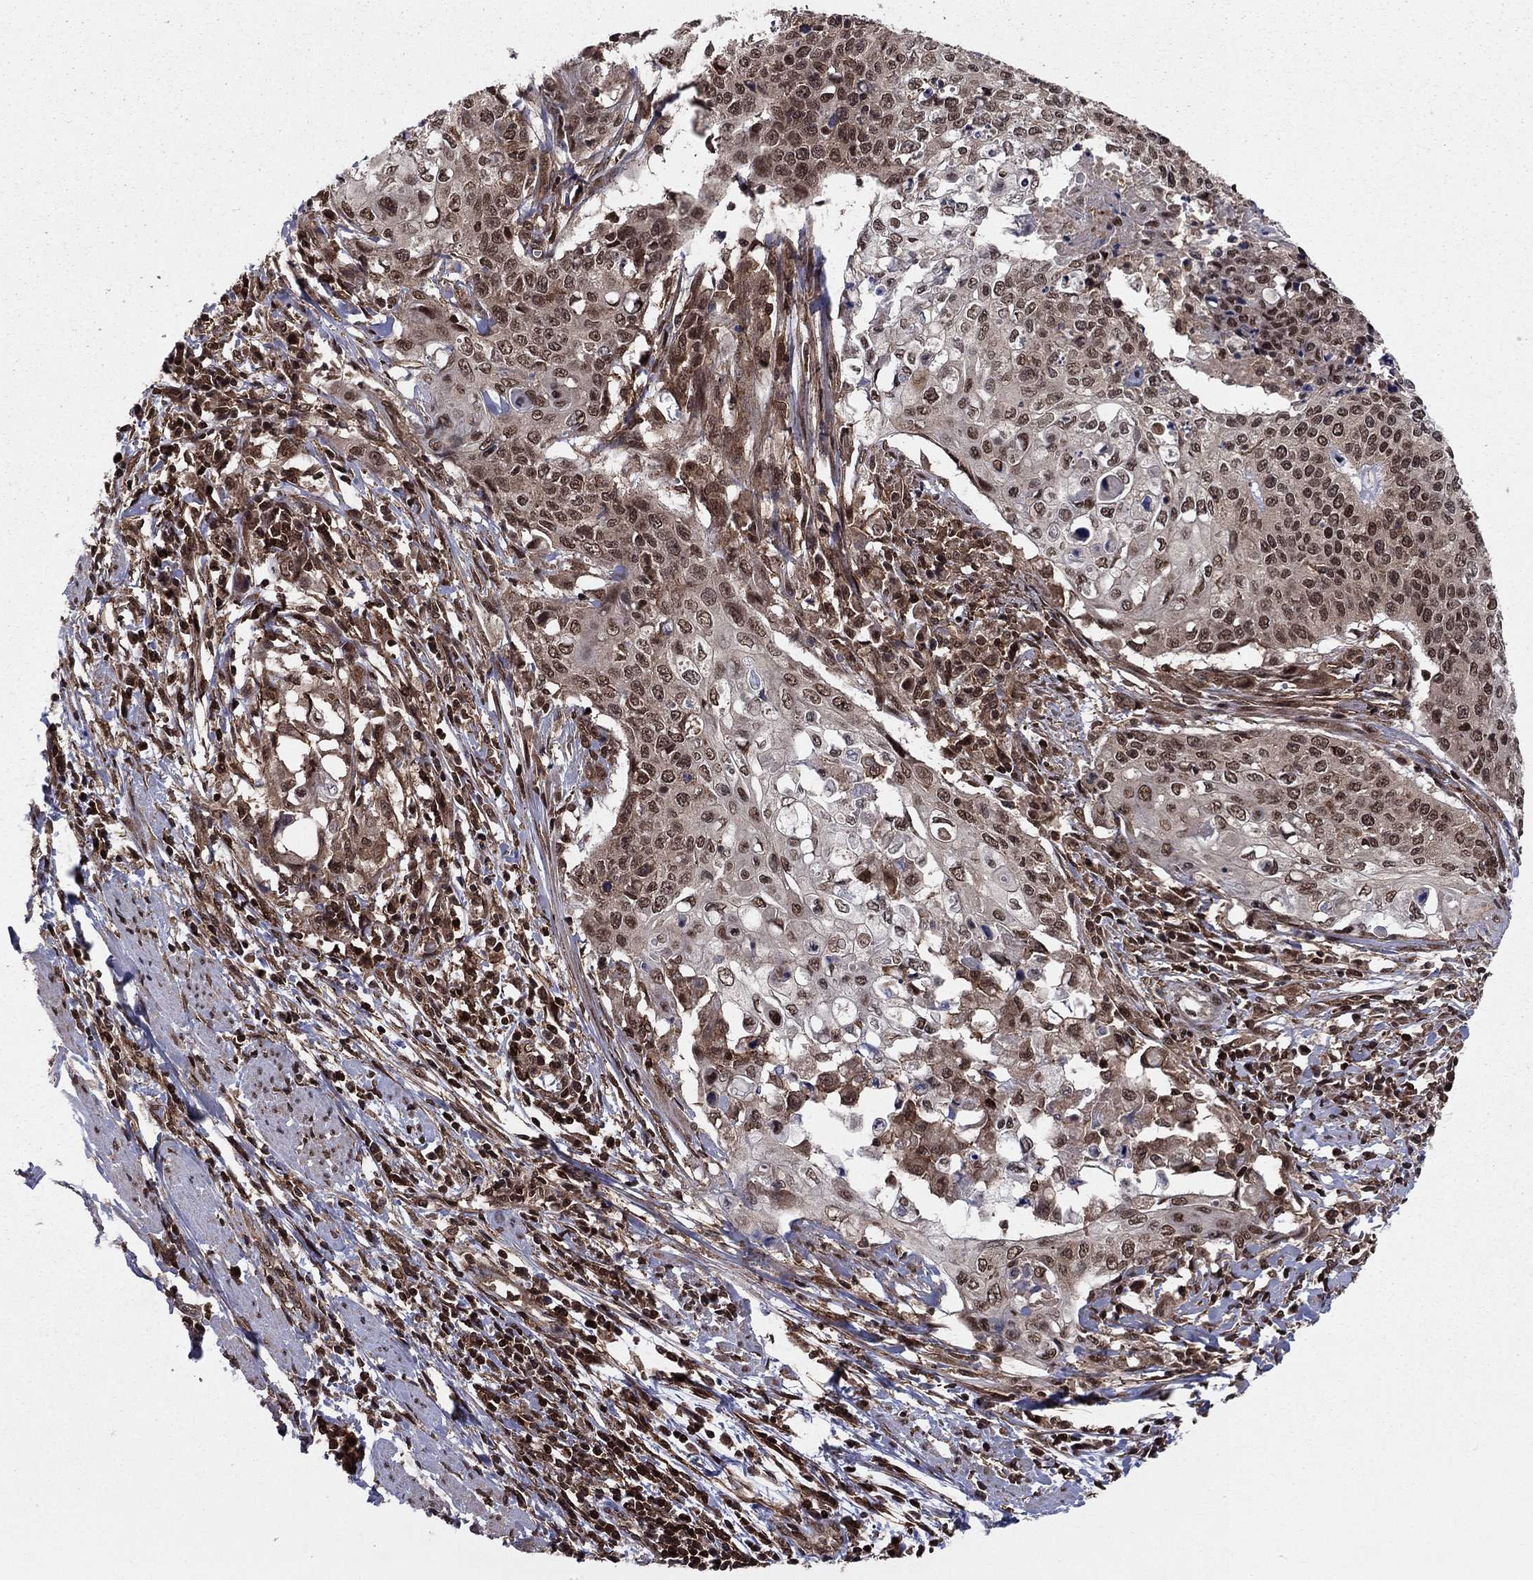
{"staining": {"intensity": "moderate", "quantity": "25%-75%", "location": "cytoplasmic/membranous,nuclear"}, "tissue": "cervical cancer", "cell_type": "Tumor cells", "image_type": "cancer", "snomed": [{"axis": "morphology", "description": "Squamous cell carcinoma, NOS"}, {"axis": "topography", "description": "Cervix"}], "caption": "Moderate cytoplasmic/membranous and nuclear staining for a protein is present in about 25%-75% of tumor cells of cervical squamous cell carcinoma using IHC.", "gene": "SSX2IP", "patient": {"sex": "female", "age": 39}}